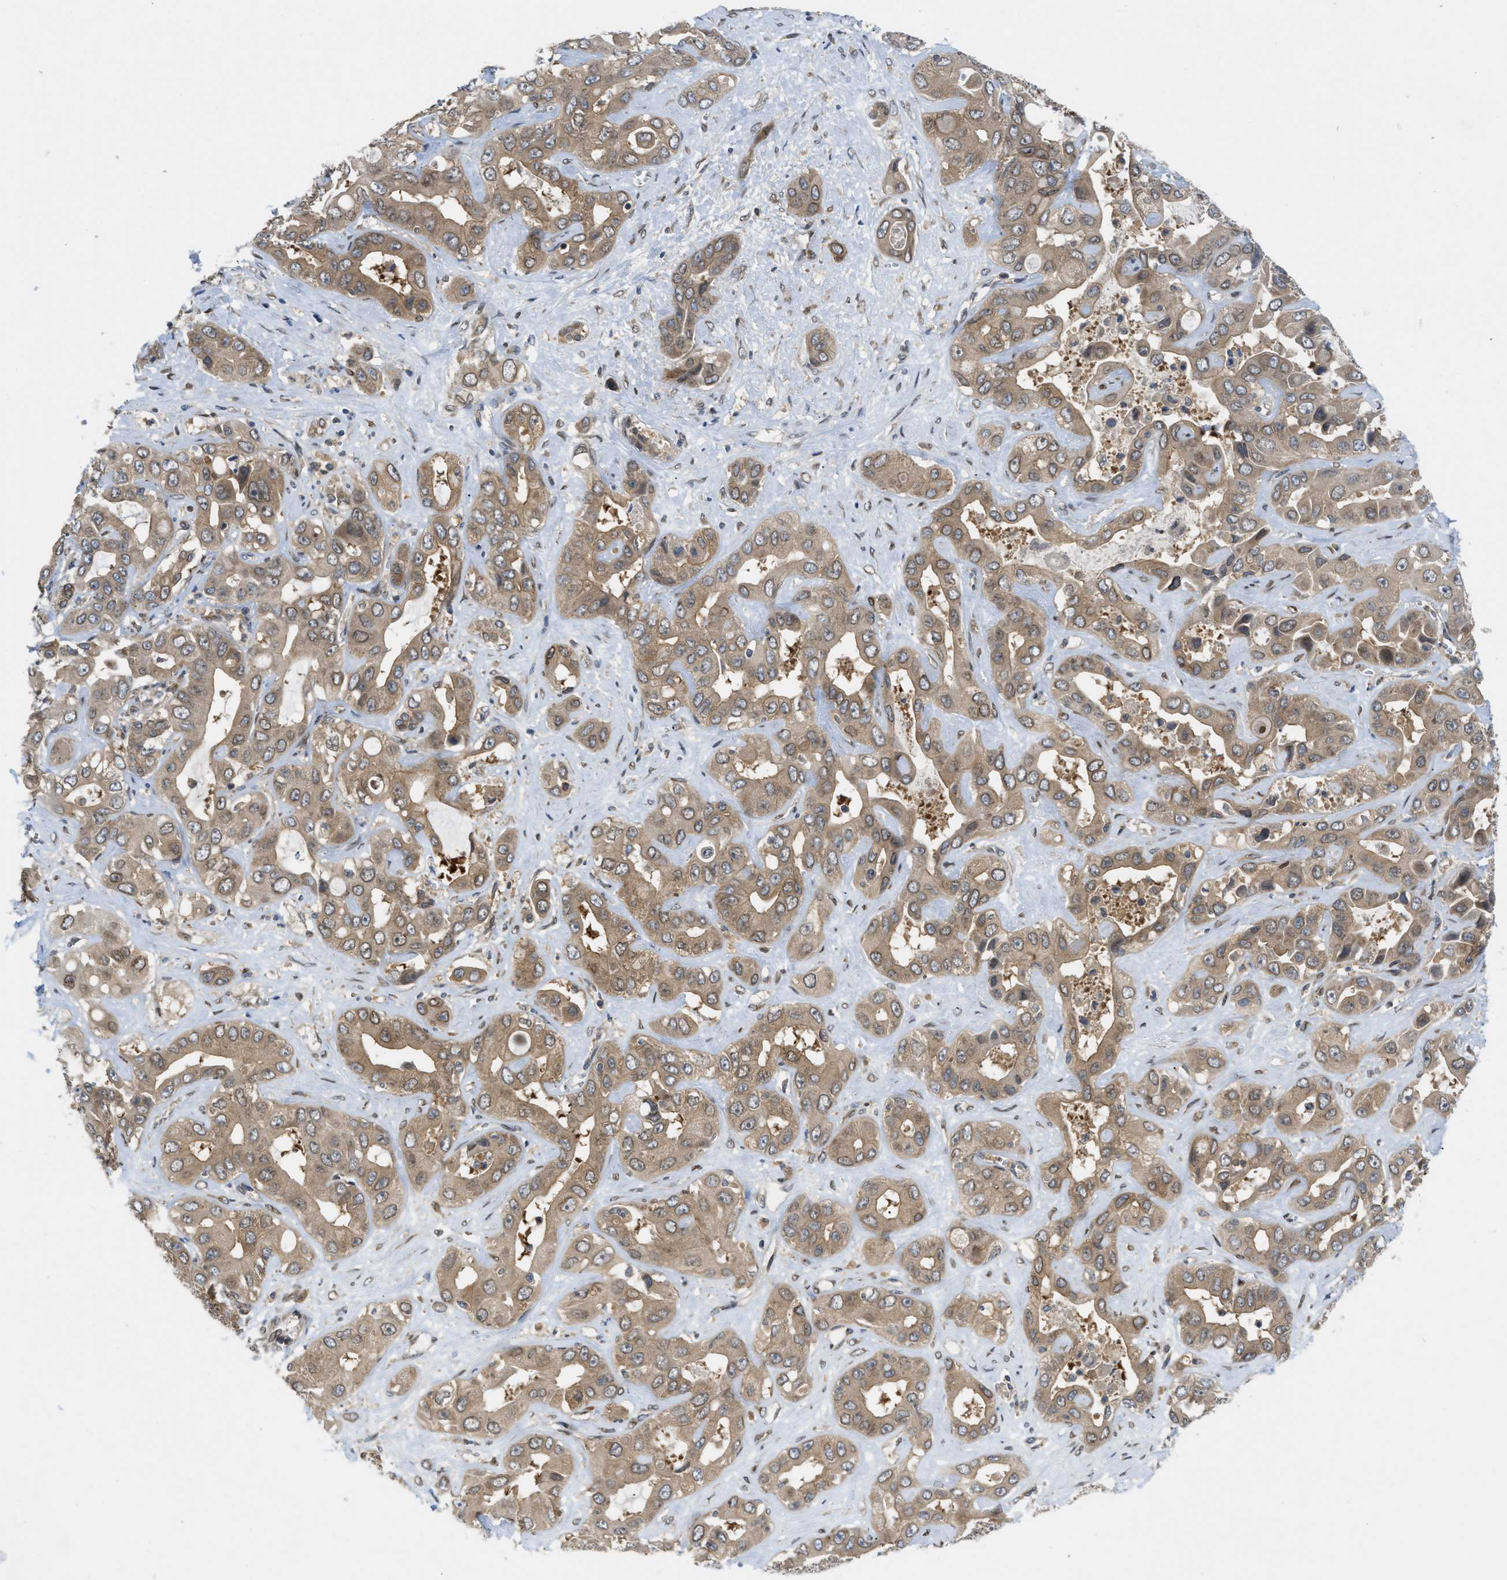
{"staining": {"intensity": "moderate", "quantity": ">75%", "location": "cytoplasmic/membranous"}, "tissue": "liver cancer", "cell_type": "Tumor cells", "image_type": "cancer", "snomed": [{"axis": "morphology", "description": "Cholangiocarcinoma"}, {"axis": "topography", "description": "Liver"}], "caption": "Immunohistochemistry (IHC) of cholangiocarcinoma (liver) exhibits medium levels of moderate cytoplasmic/membranous staining in approximately >75% of tumor cells. (brown staining indicates protein expression, while blue staining denotes nuclei).", "gene": "EIF2AK3", "patient": {"sex": "female", "age": 52}}